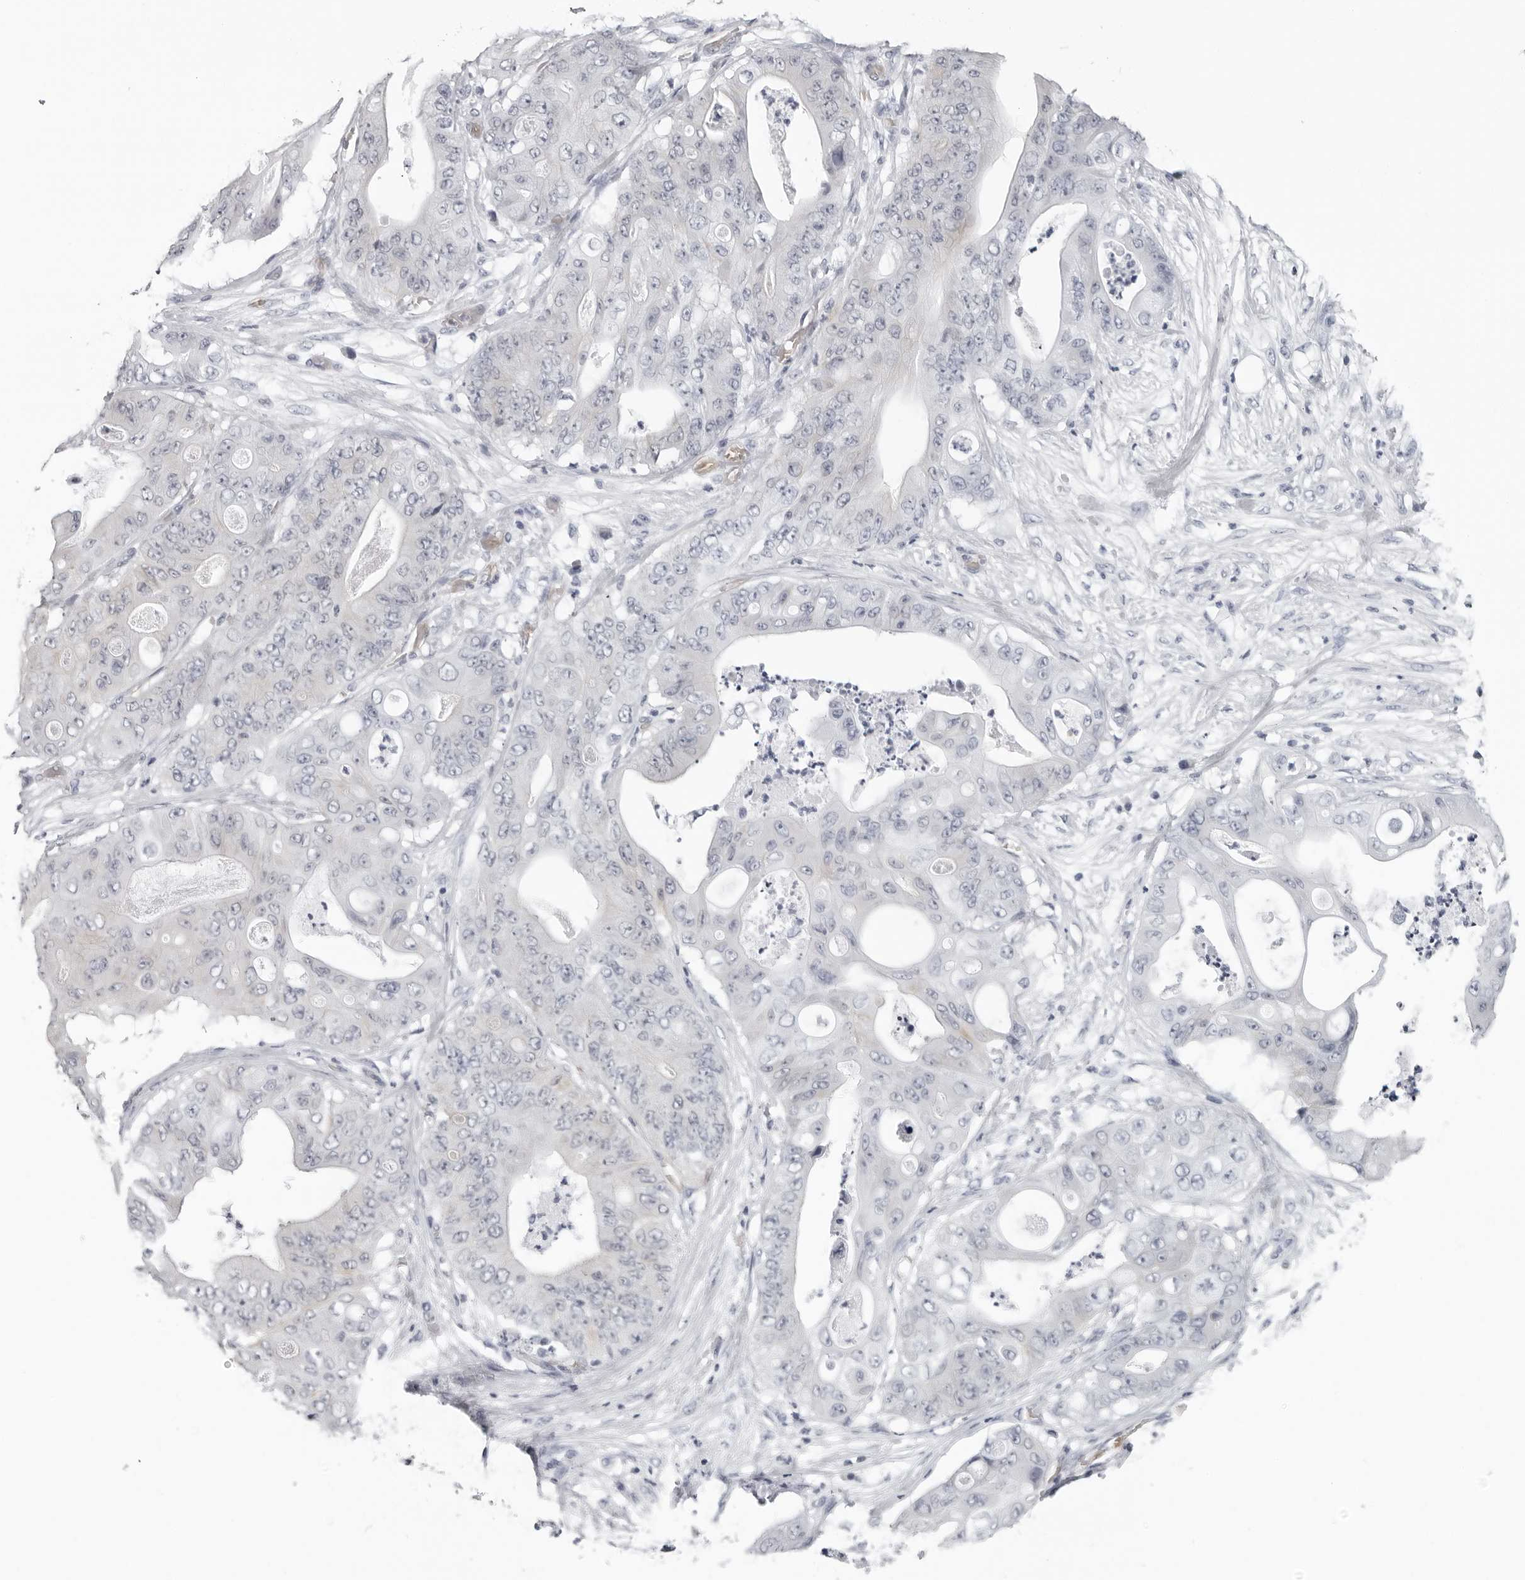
{"staining": {"intensity": "negative", "quantity": "none", "location": "none"}, "tissue": "stomach cancer", "cell_type": "Tumor cells", "image_type": "cancer", "snomed": [{"axis": "morphology", "description": "Adenocarcinoma, NOS"}, {"axis": "topography", "description": "Stomach"}], "caption": "Histopathology image shows no protein staining in tumor cells of stomach cancer (adenocarcinoma) tissue.", "gene": "EPB41", "patient": {"sex": "female", "age": 73}}